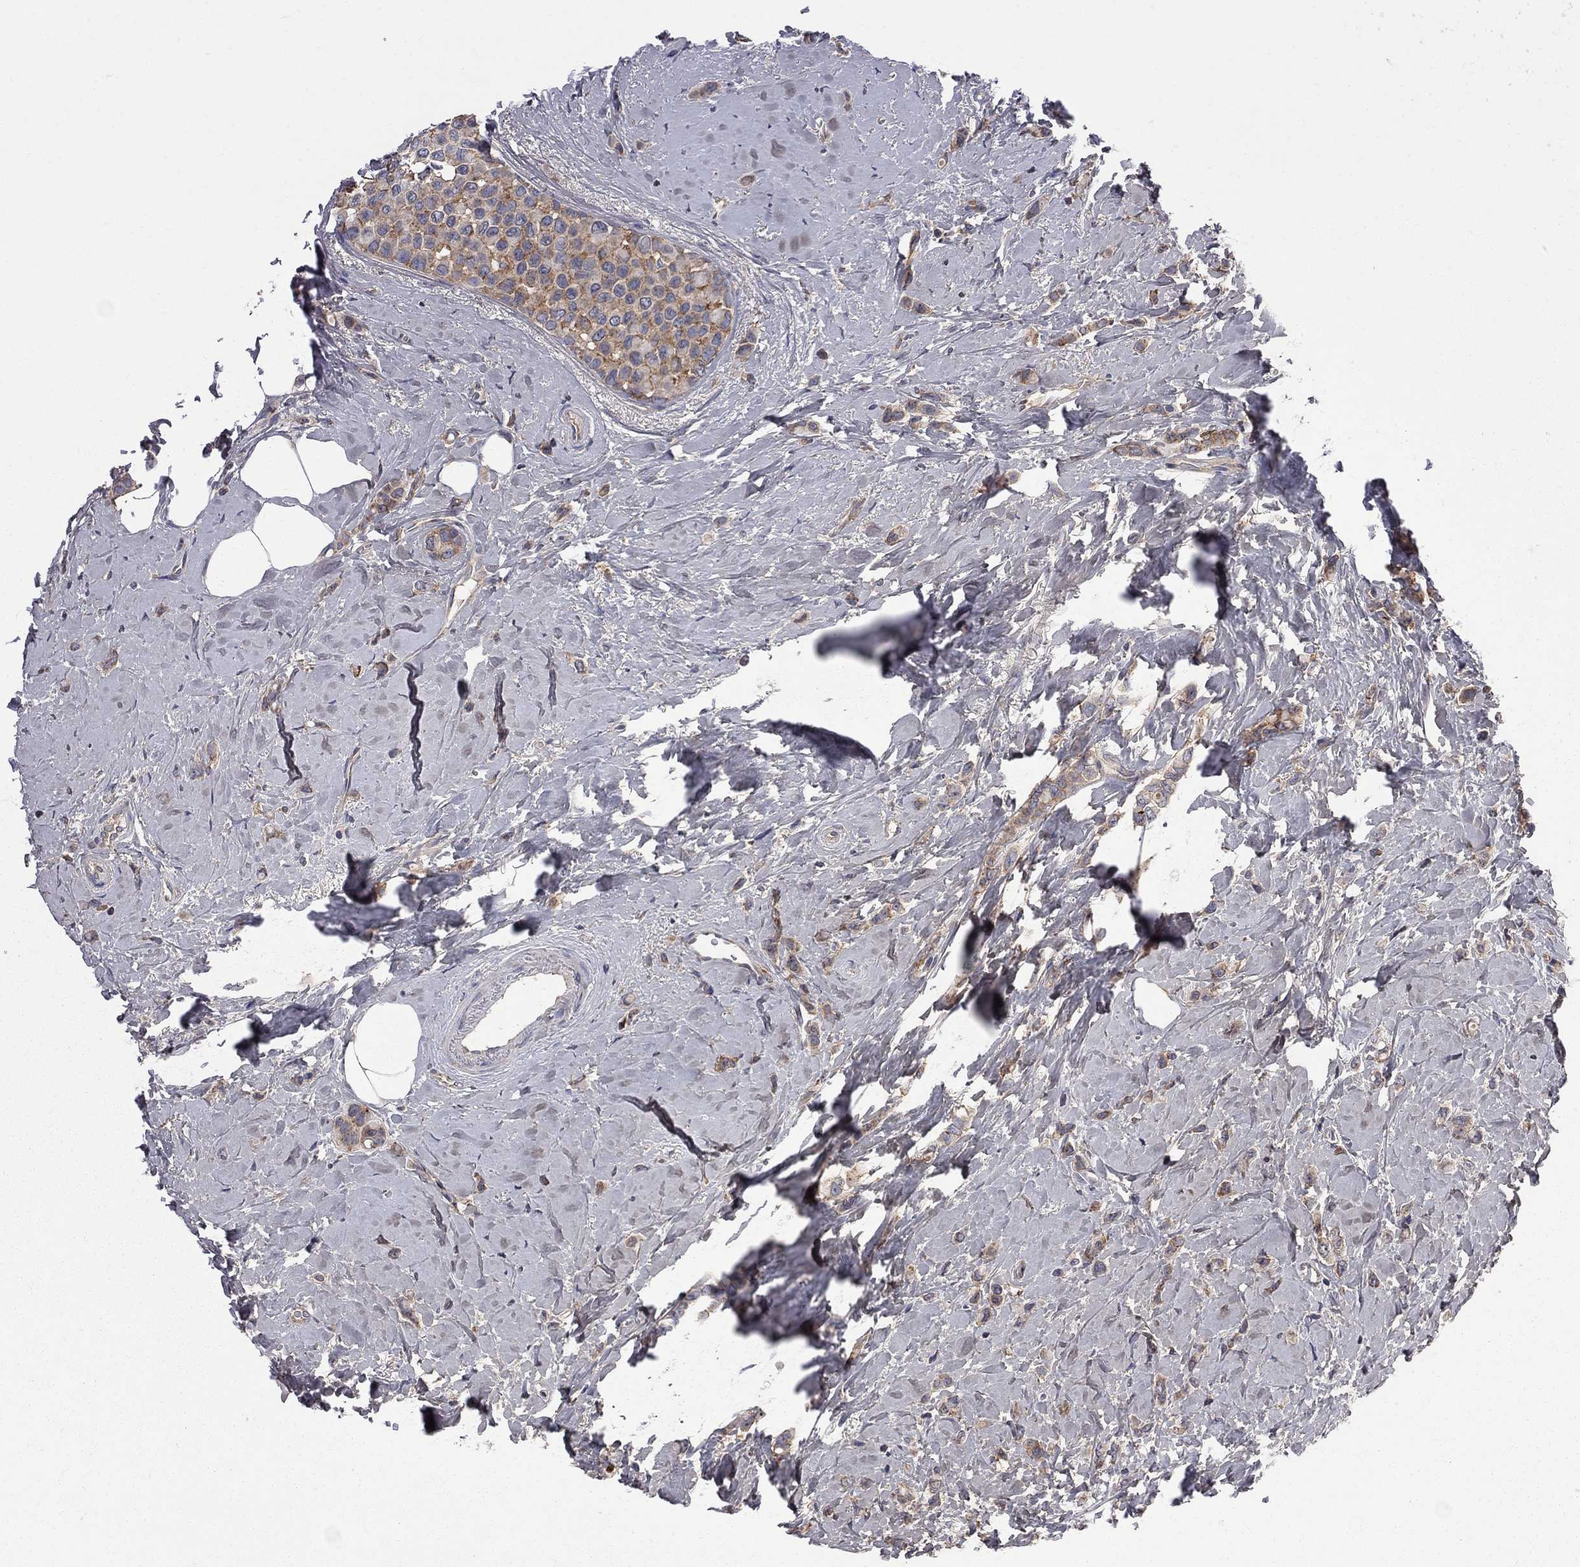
{"staining": {"intensity": "weak", "quantity": ">75%", "location": "cytoplasmic/membranous"}, "tissue": "breast cancer", "cell_type": "Tumor cells", "image_type": "cancer", "snomed": [{"axis": "morphology", "description": "Lobular carcinoma"}, {"axis": "topography", "description": "Breast"}], "caption": "Breast cancer (lobular carcinoma) tissue shows weak cytoplasmic/membranous positivity in about >75% of tumor cells", "gene": "CNOT11", "patient": {"sex": "female", "age": 66}}